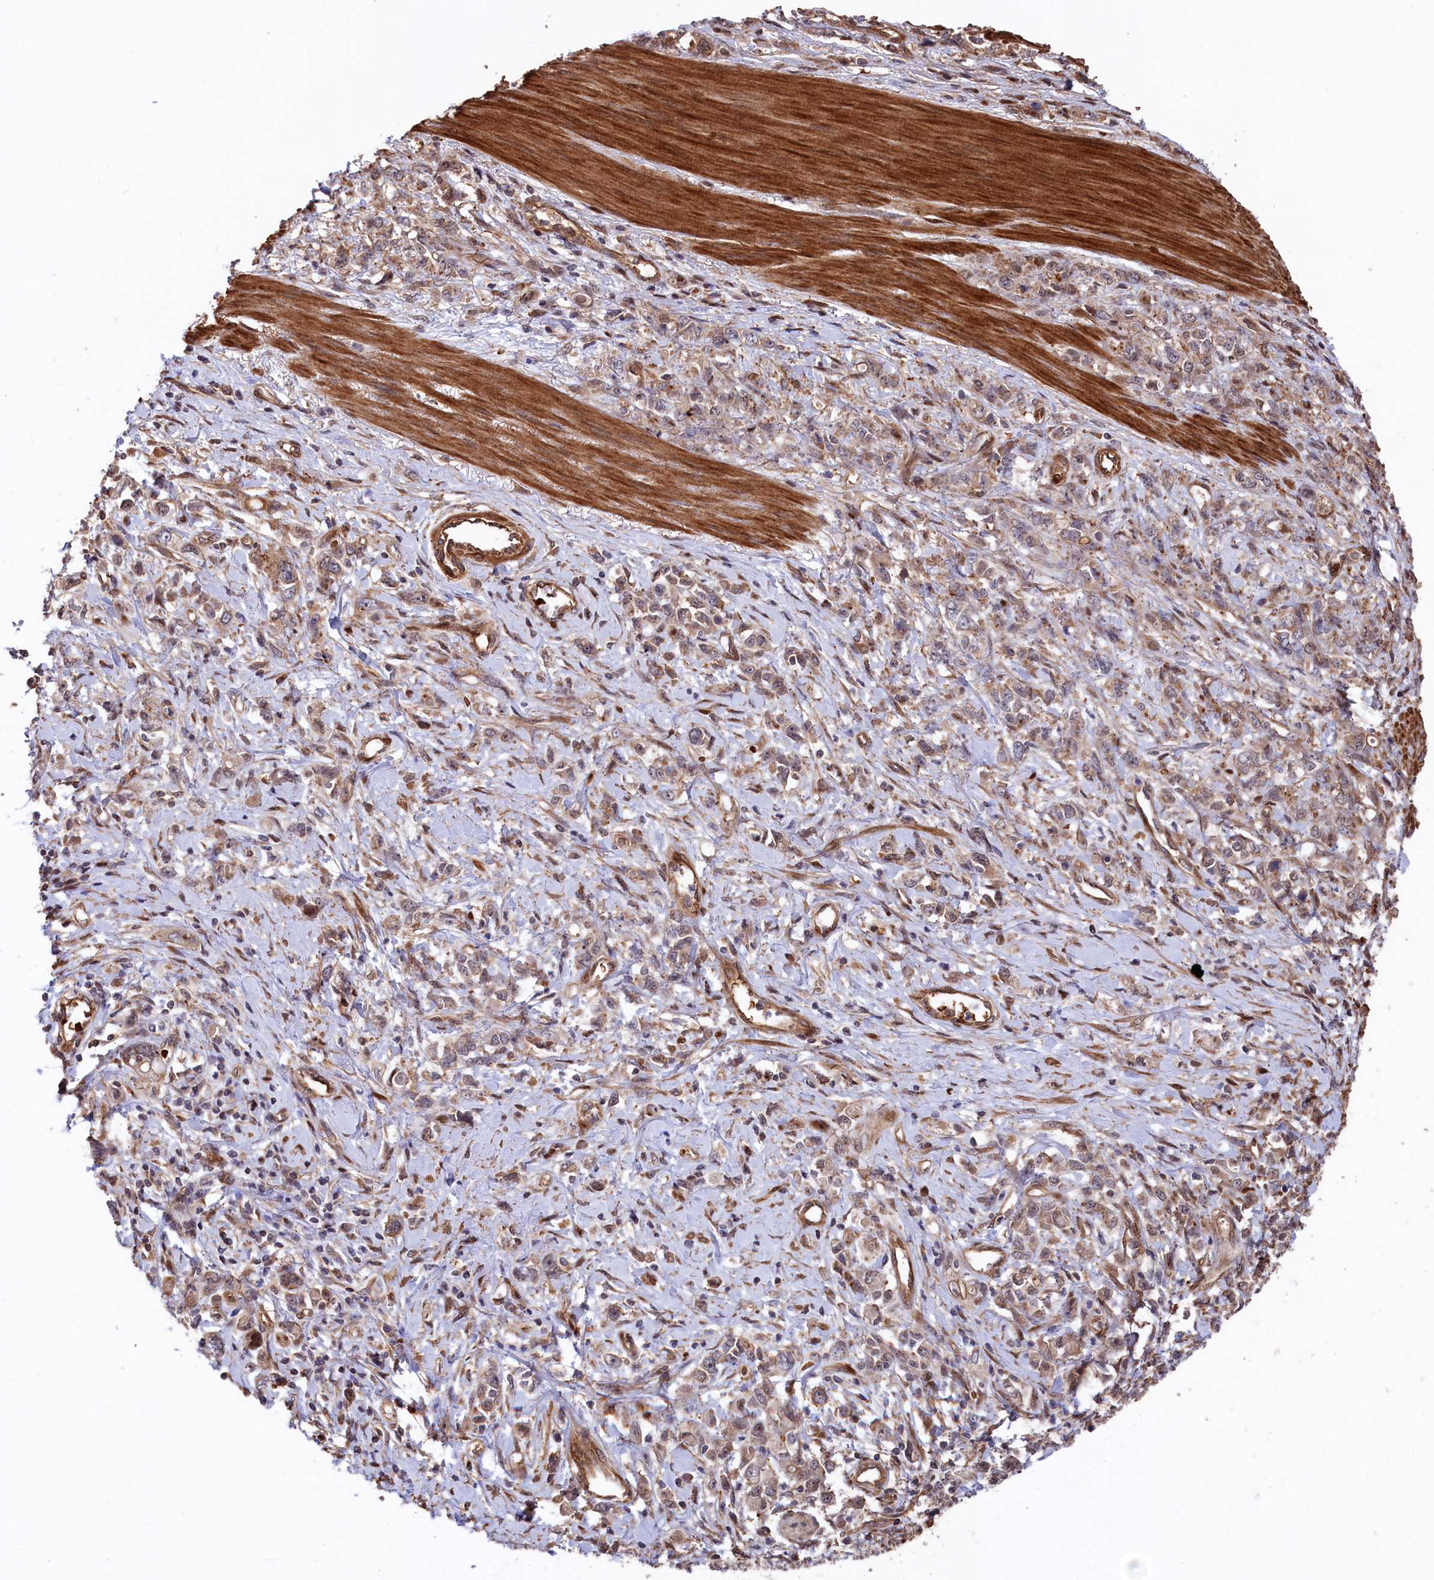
{"staining": {"intensity": "weak", "quantity": ">75%", "location": "cytoplasmic/membranous"}, "tissue": "stomach cancer", "cell_type": "Tumor cells", "image_type": "cancer", "snomed": [{"axis": "morphology", "description": "Adenocarcinoma, NOS"}, {"axis": "topography", "description": "Stomach"}], "caption": "Tumor cells display low levels of weak cytoplasmic/membranous staining in about >75% of cells in adenocarcinoma (stomach). The protein of interest is stained brown, and the nuclei are stained in blue (DAB (3,3'-diaminobenzidine) IHC with brightfield microscopy, high magnification).", "gene": "TNKS1BP1", "patient": {"sex": "female", "age": 76}}